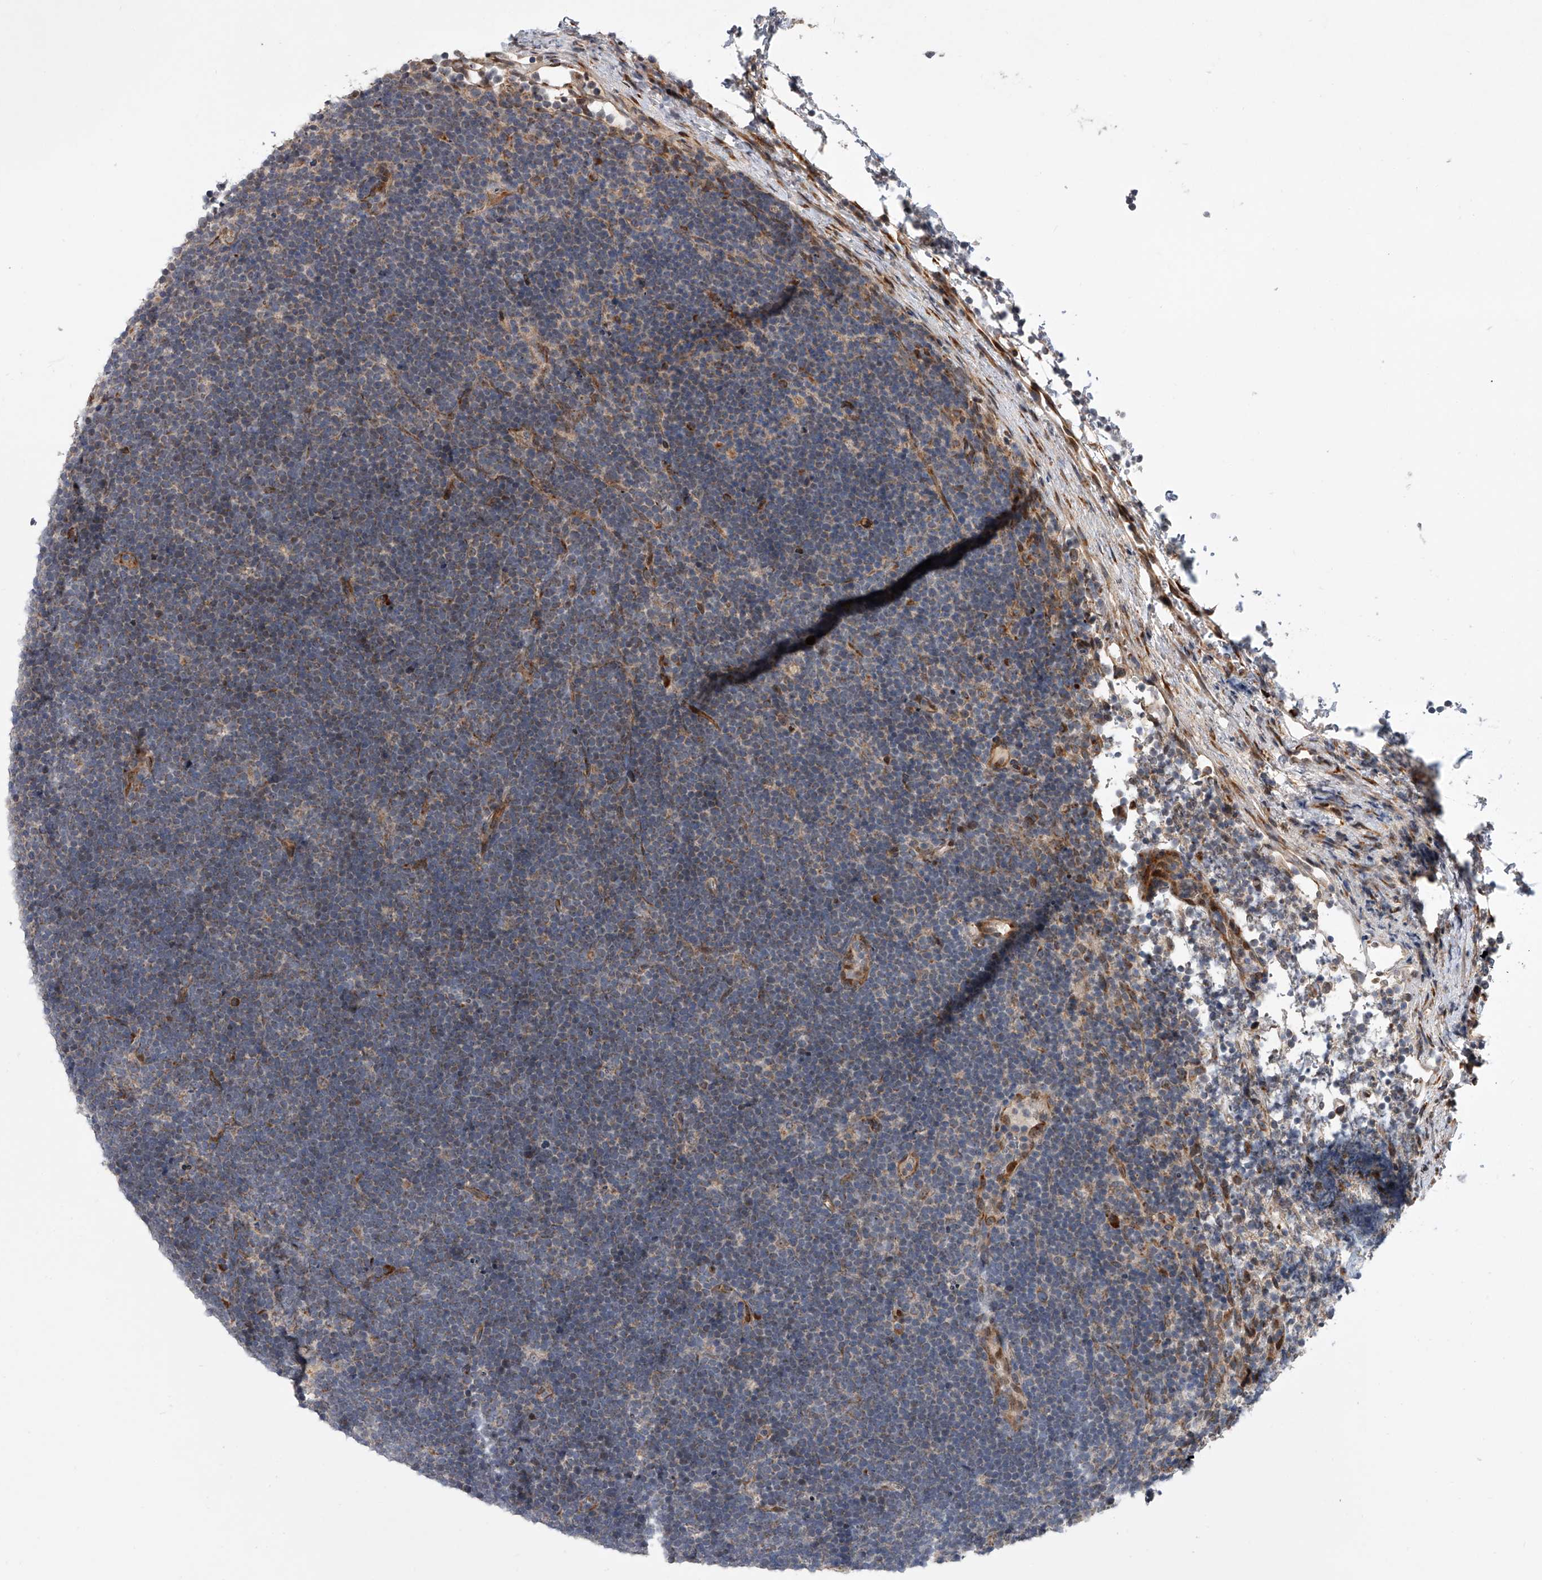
{"staining": {"intensity": "negative", "quantity": "none", "location": "none"}, "tissue": "lymphoma", "cell_type": "Tumor cells", "image_type": "cancer", "snomed": [{"axis": "morphology", "description": "Malignant lymphoma, non-Hodgkin's type, High grade"}, {"axis": "topography", "description": "Lymph node"}], "caption": "Protein analysis of lymphoma displays no significant expression in tumor cells.", "gene": "DLGAP2", "patient": {"sex": "male", "age": 13}}